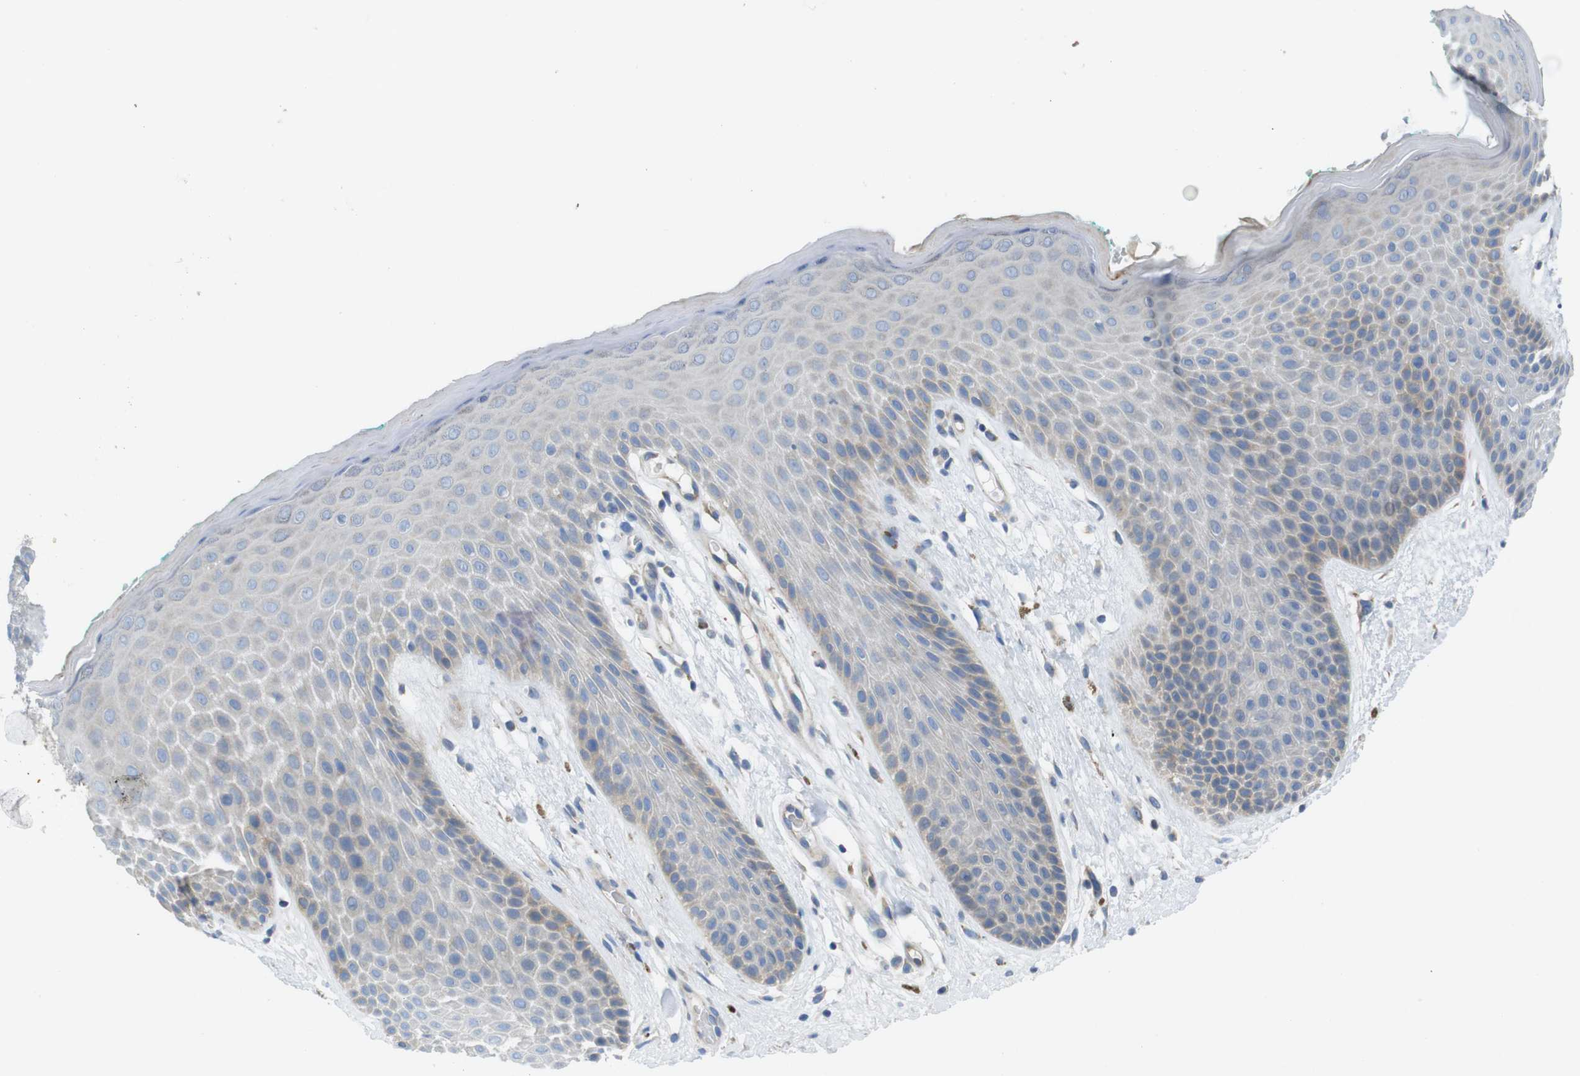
{"staining": {"intensity": "weak", "quantity": "25%-75%", "location": "cytoplasmic/membranous"}, "tissue": "skin", "cell_type": "Epidermal cells", "image_type": "normal", "snomed": [{"axis": "morphology", "description": "Normal tissue, NOS"}, {"axis": "topography", "description": "Anal"}], "caption": "IHC histopathology image of benign skin: human skin stained using immunohistochemistry (IHC) shows low levels of weak protein expression localized specifically in the cytoplasmic/membranous of epidermal cells, appearing as a cytoplasmic/membranous brown color.", "gene": "TMEM234", "patient": {"sex": "male", "age": 74}}